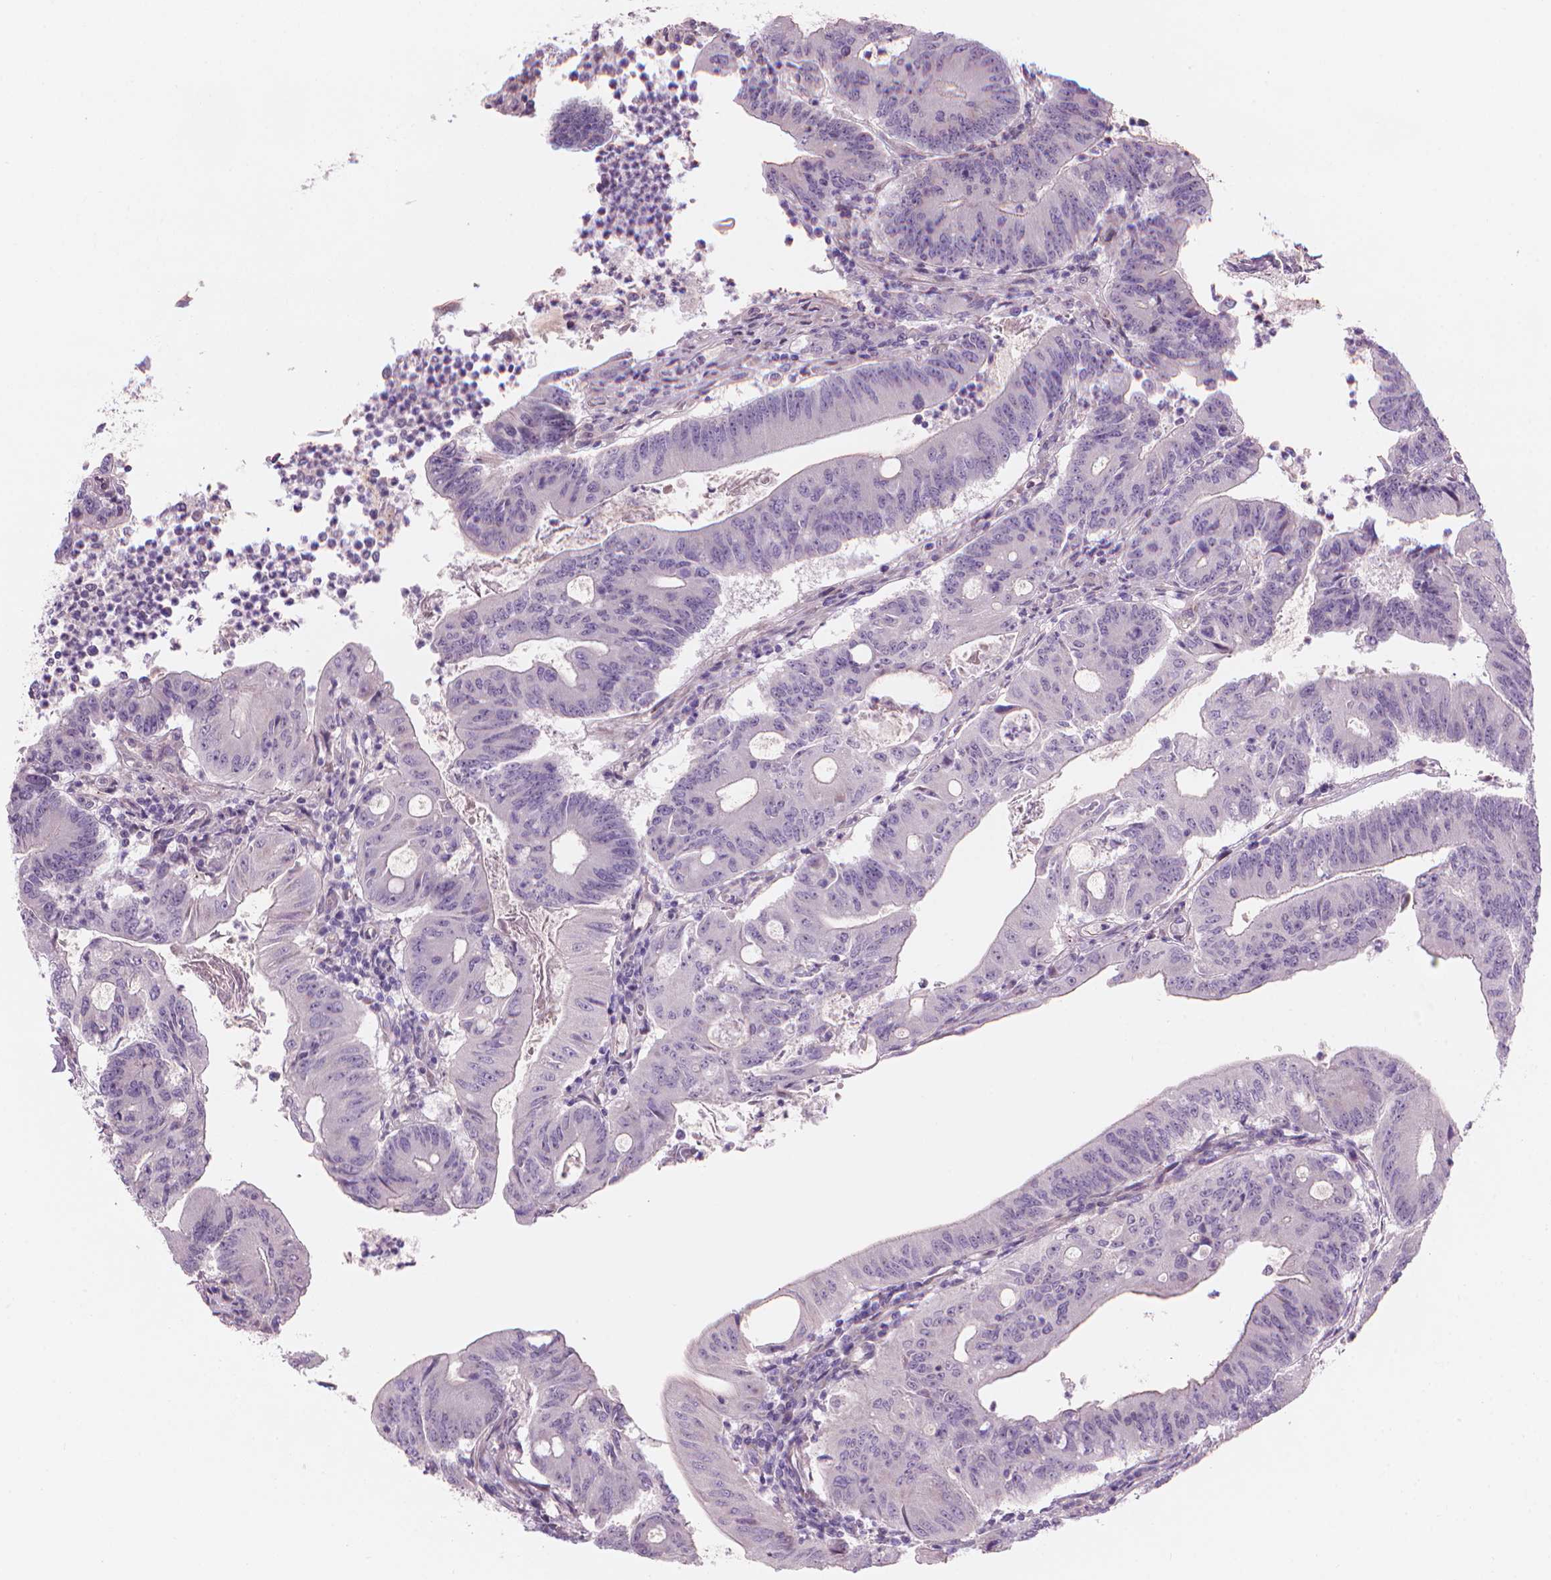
{"staining": {"intensity": "negative", "quantity": "none", "location": "none"}, "tissue": "colorectal cancer", "cell_type": "Tumor cells", "image_type": "cancer", "snomed": [{"axis": "morphology", "description": "Adenocarcinoma, NOS"}, {"axis": "topography", "description": "Colon"}], "caption": "Human colorectal cancer (adenocarcinoma) stained for a protein using IHC demonstrates no positivity in tumor cells.", "gene": "IFFO1", "patient": {"sex": "female", "age": 70}}